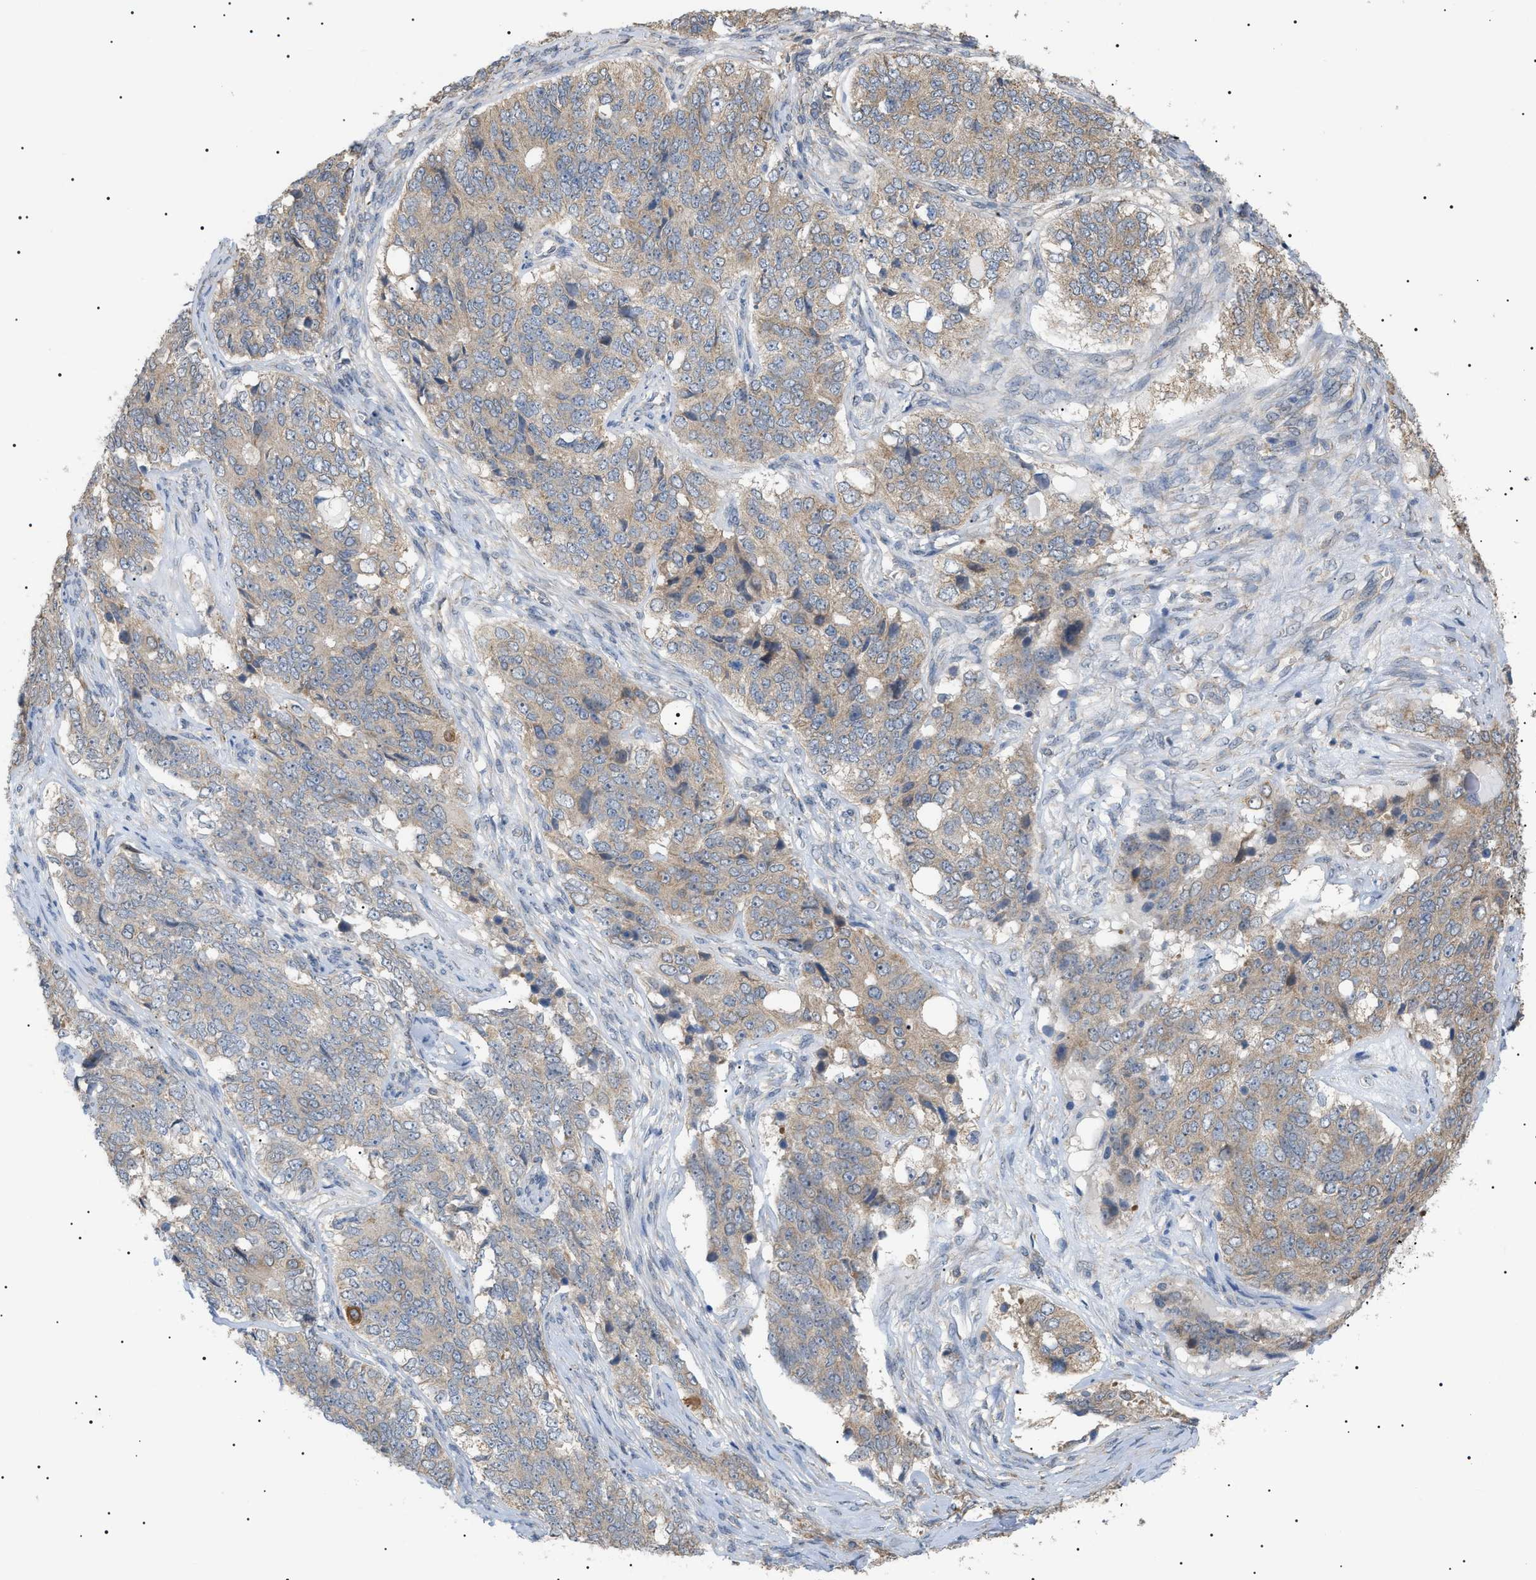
{"staining": {"intensity": "weak", "quantity": ">75%", "location": "cytoplasmic/membranous"}, "tissue": "ovarian cancer", "cell_type": "Tumor cells", "image_type": "cancer", "snomed": [{"axis": "morphology", "description": "Carcinoma, endometroid"}, {"axis": "topography", "description": "Ovary"}], "caption": "A micrograph of ovarian cancer stained for a protein demonstrates weak cytoplasmic/membranous brown staining in tumor cells. The staining was performed using DAB to visualize the protein expression in brown, while the nuclei were stained in blue with hematoxylin (Magnification: 20x).", "gene": "IRS2", "patient": {"sex": "female", "age": 51}}